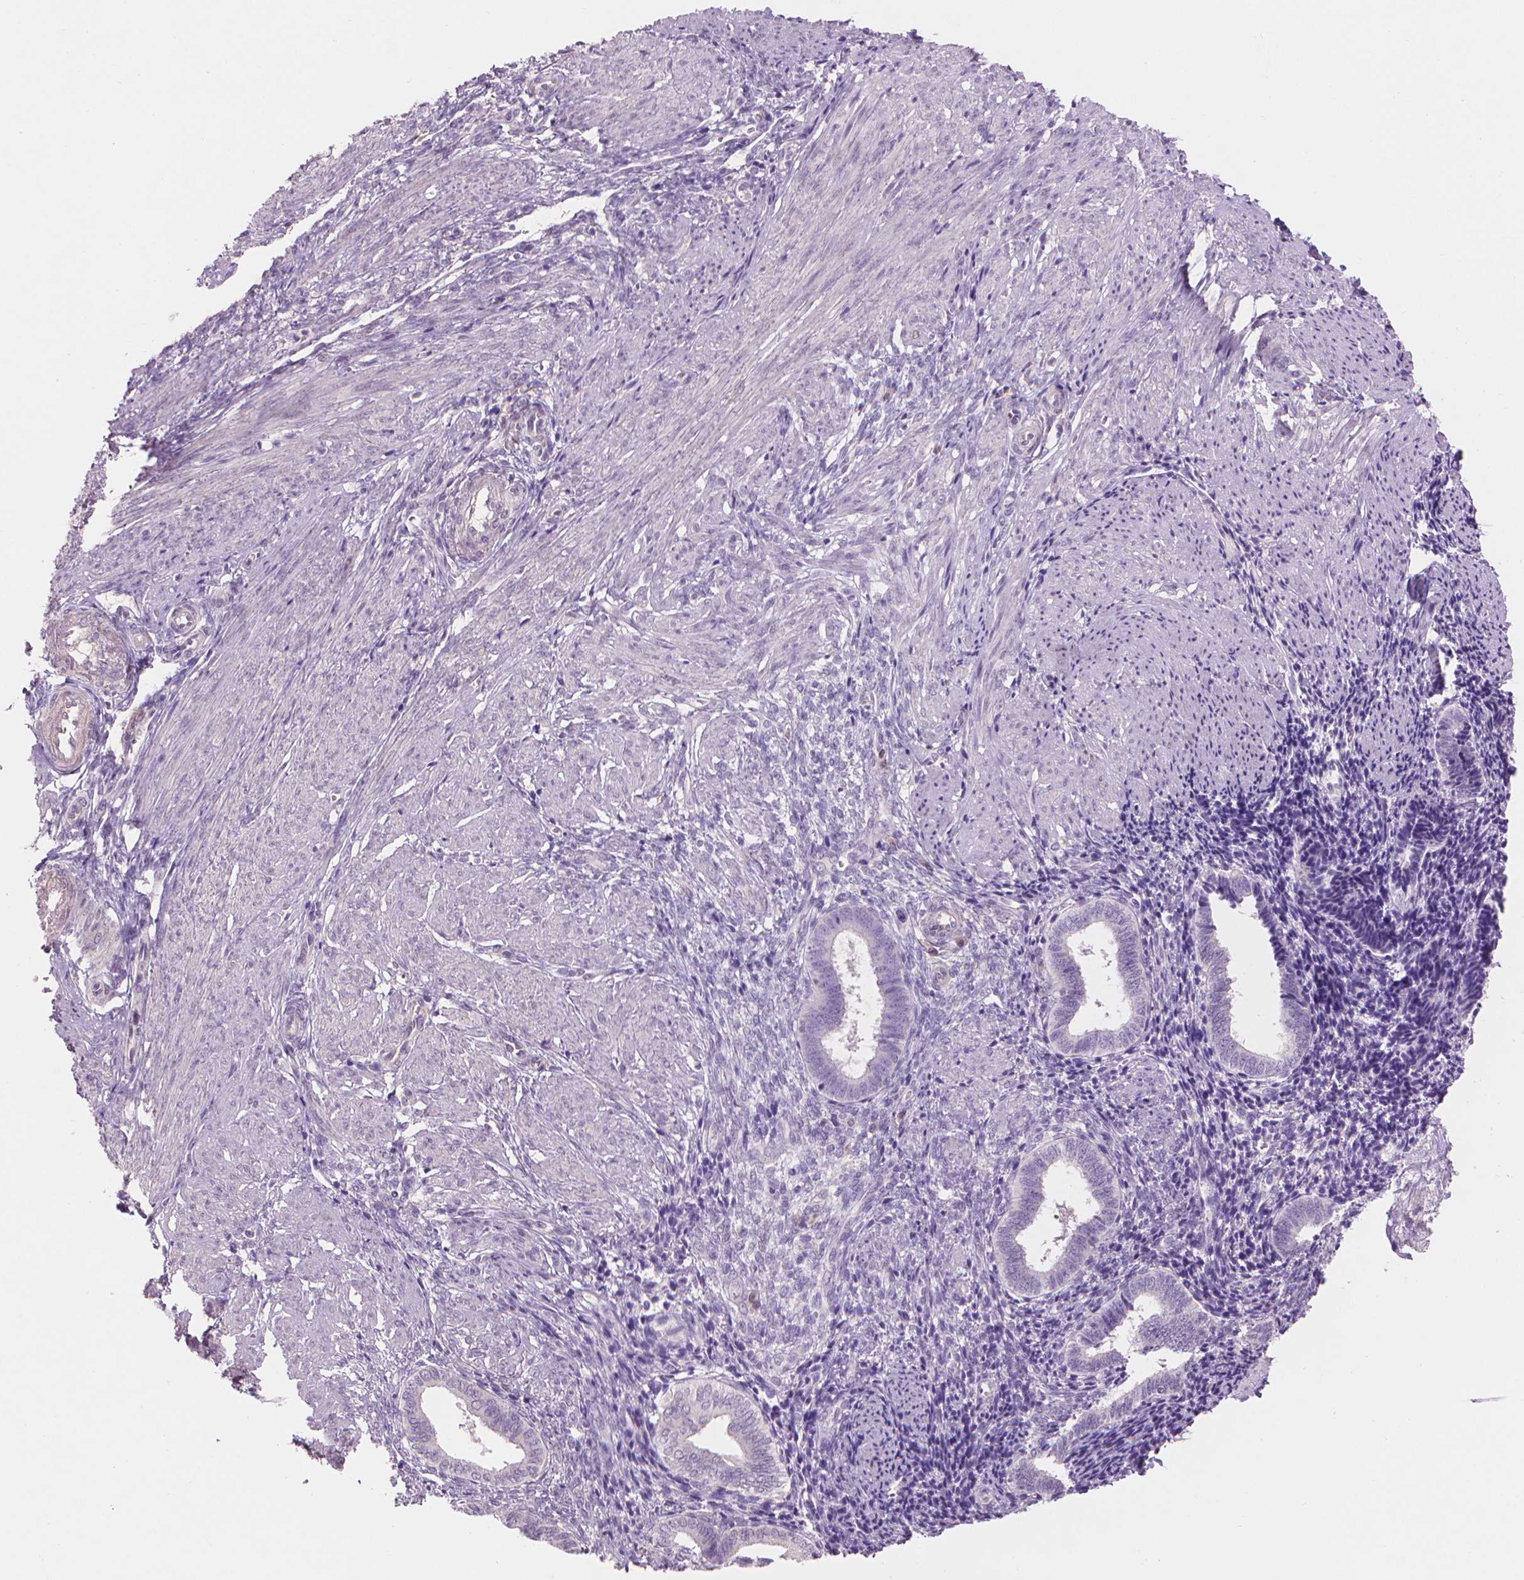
{"staining": {"intensity": "negative", "quantity": "none", "location": "none"}, "tissue": "endometrium", "cell_type": "Cells in endometrial stroma", "image_type": "normal", "snomed": [{"axis": "morphology", "description": "Normal tissue, NOS"}, {"axis": "topography", "description": "Endometrium"}], "caption": "Immunohistochemistry histopathology image of normal endometrium stained for a protein (brown), which demonstrates no expression in cells in endometrial stroma. (DAB (3,3'-diaminobenzidine) immunohistochemistry (IHC) visualized using brightfield microscopy, high magnification).", "gene": "ENO2", "patient": {"sex": "female", "age": 42}}